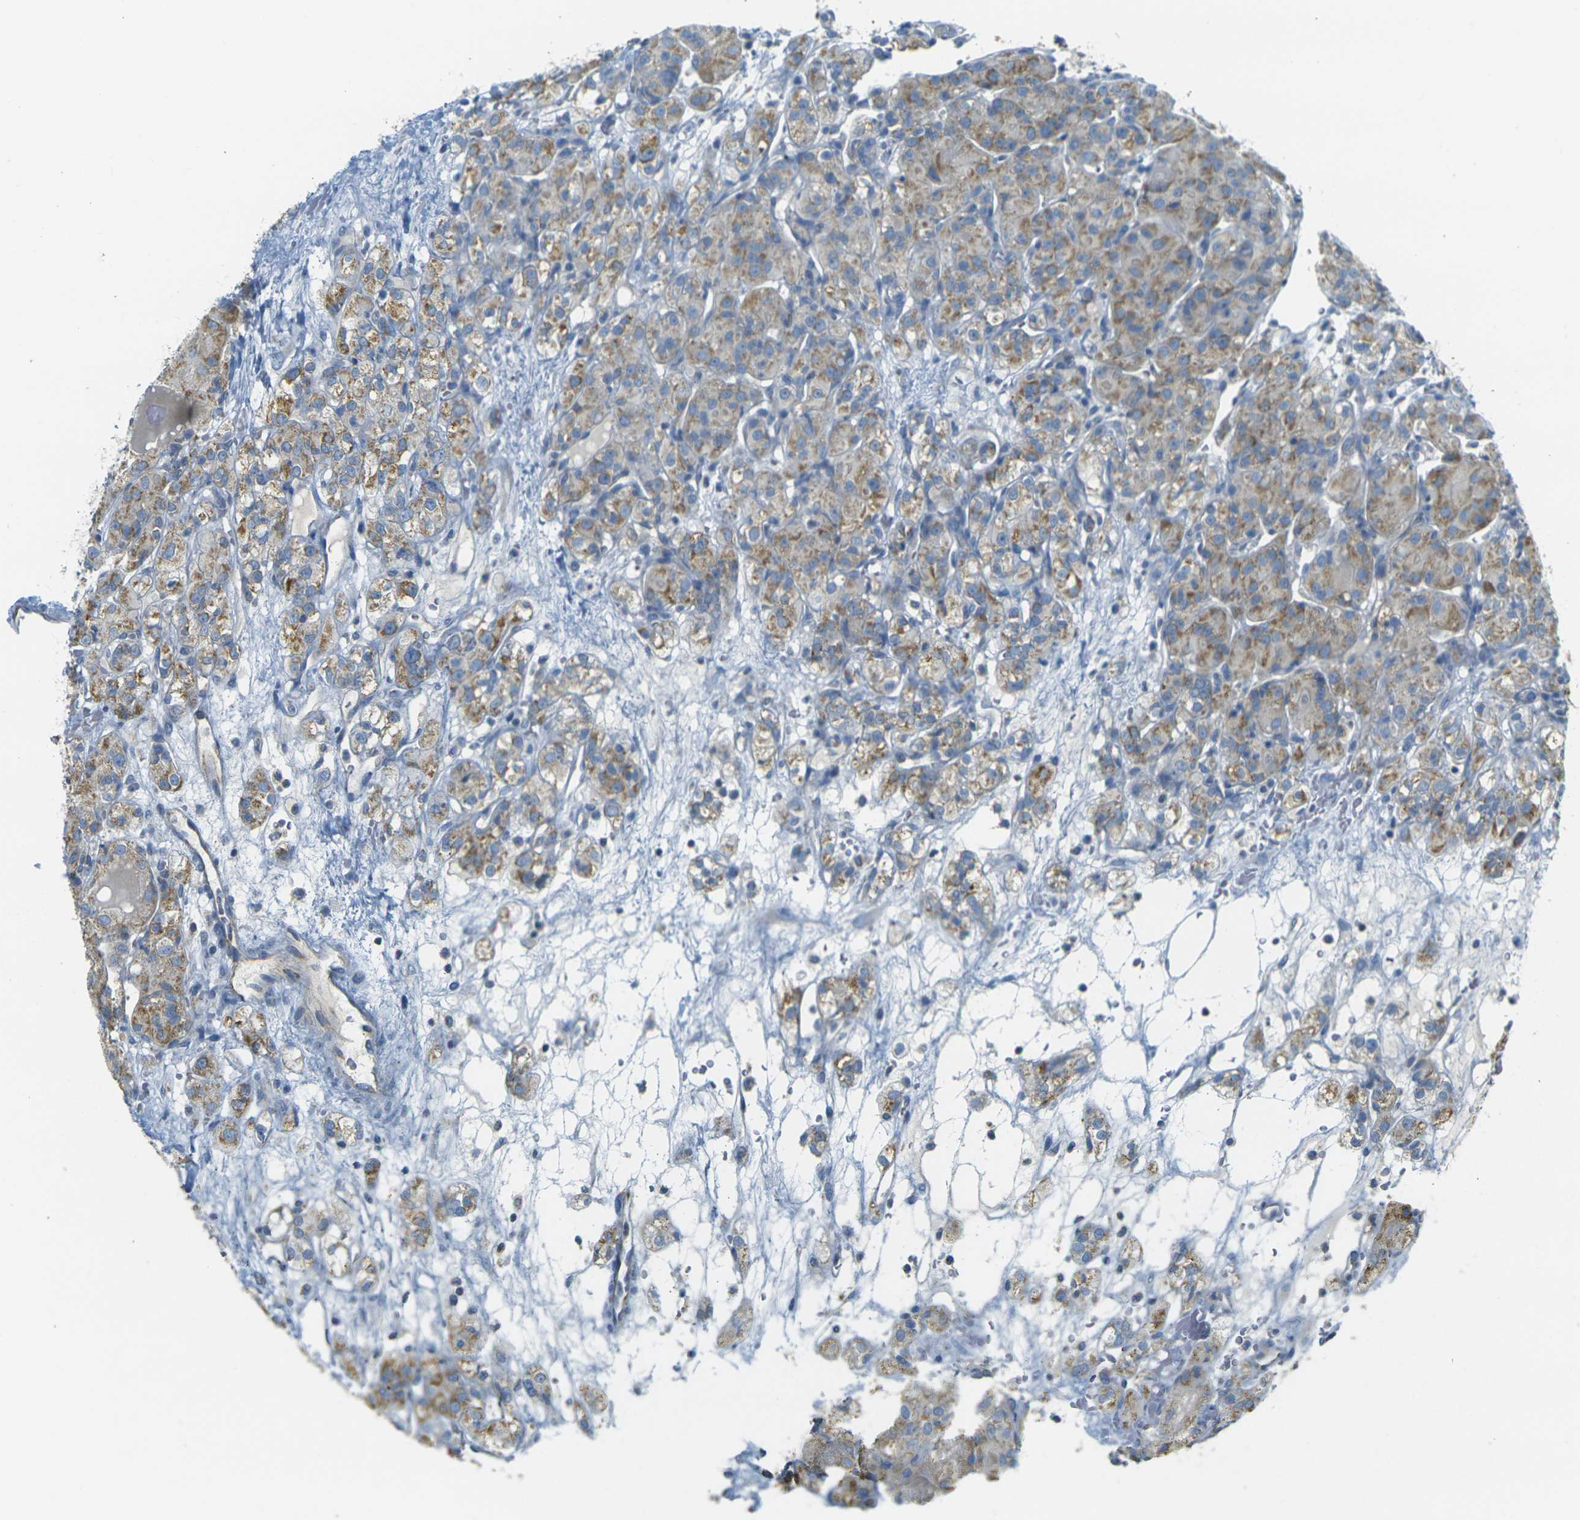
{"staining": {"intensity": "moderate", "quantity": ">75%", "location": "cytoplasmic/membranous"}, "tissue": "renal cancer", "cell_type": "Tumor cells", "image_type": "cancer", "snomed": [{"axis": "morphology", "description": "Normal tissue, NOS"}, {"axis": "morphology", "description": "Adenocarcinoma, NOS"}, {"axis": "topography", "description": "Kidney"}], "caption": "Moderate cytoplasmic/membranous expression is present in approximately >75% of tumor cells in renal cancer (adenocarcinoma).", "gene": "PARD6B", "patient": {"sex": "male", "age": 61}}